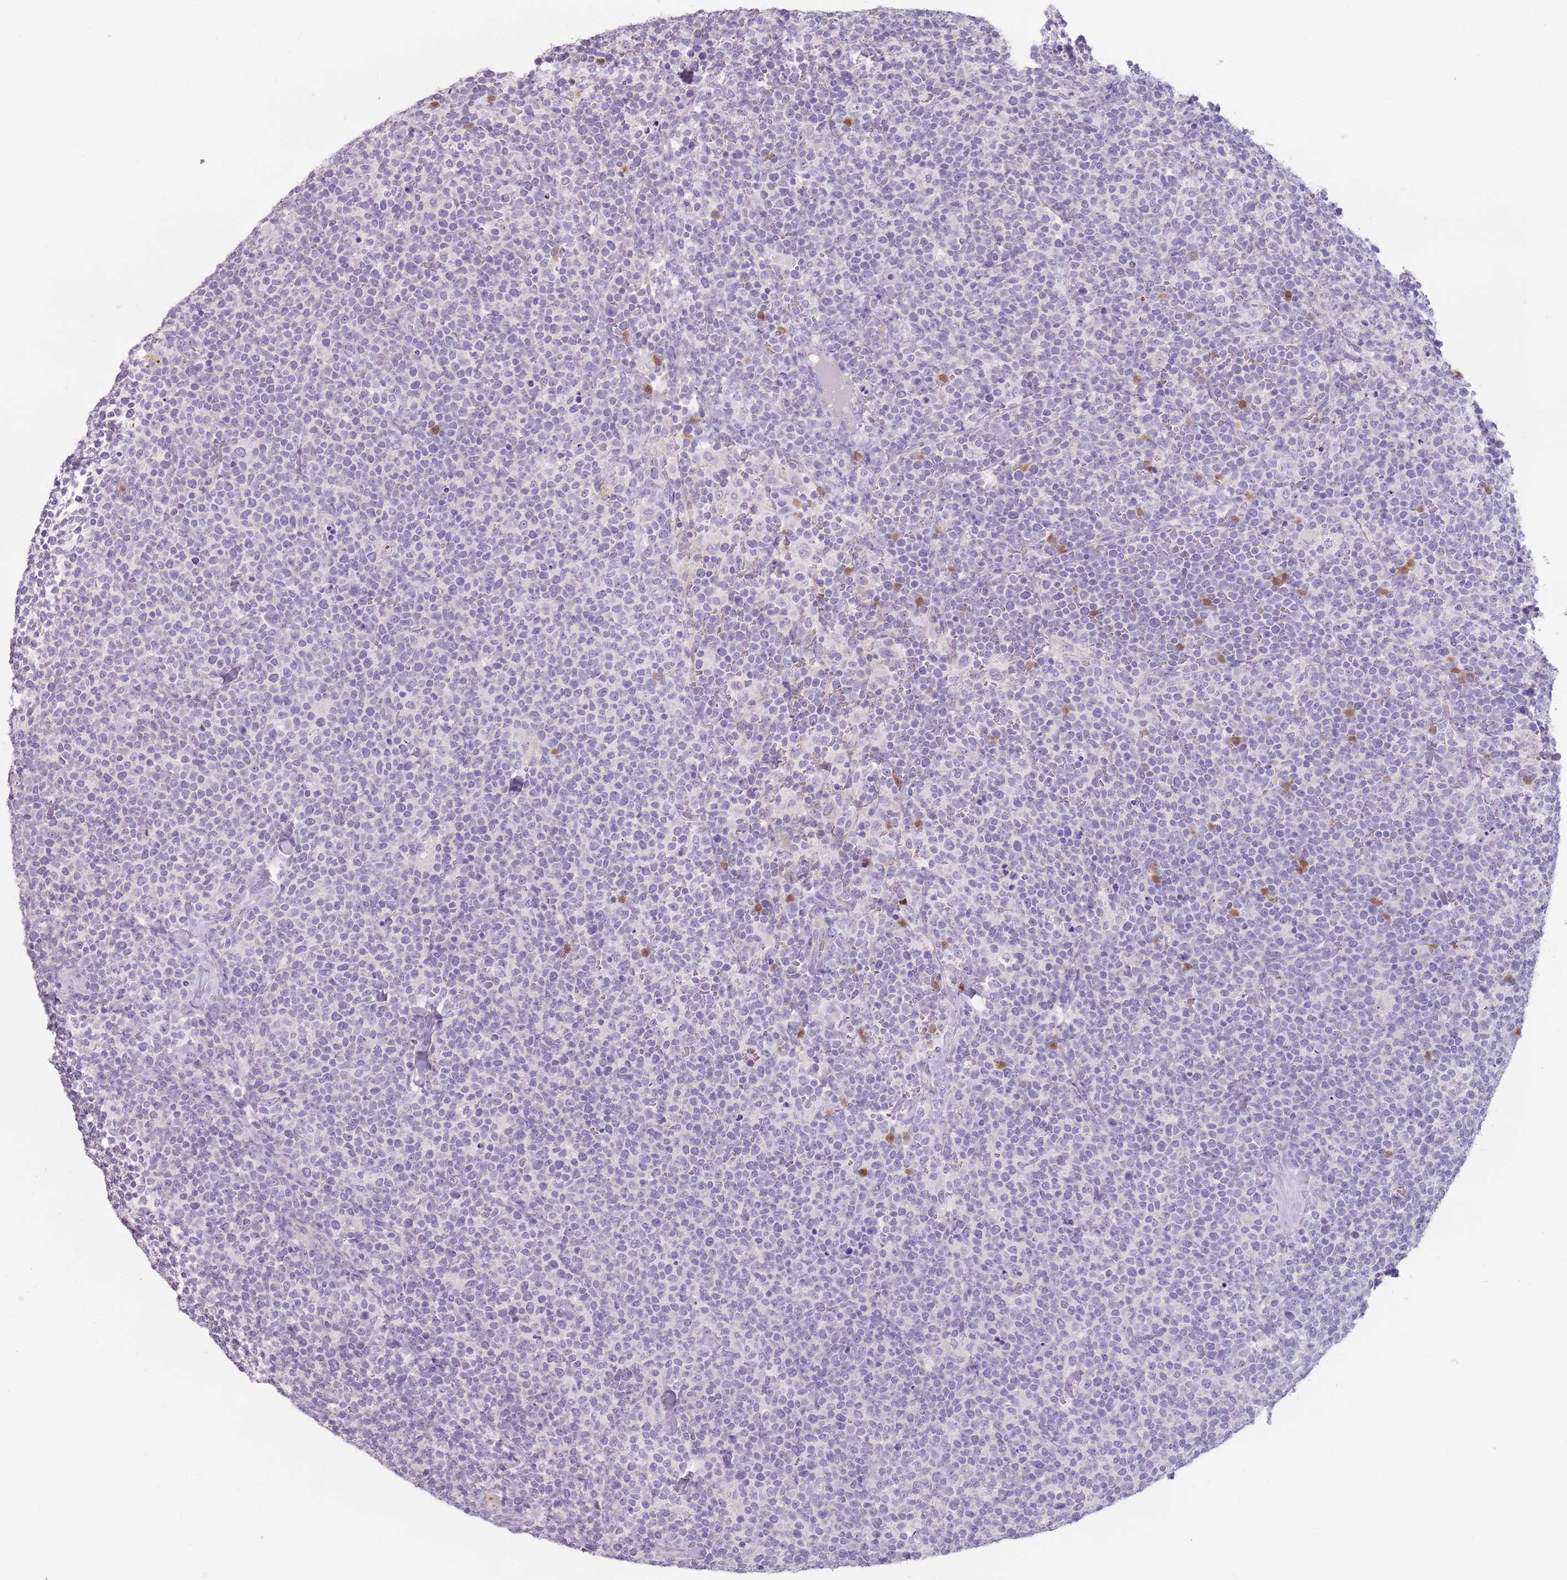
{"staining": {"intensity": "negative", "quantity": "none", "location": "none"}, "tissue": "lymphoma", "cell_type": "Tumor cells", "image_type": "cancer", "snomed": [{"axis": "morphology", "description": "Malignant lymphoma, non-Hodgkin's type, High grade"}, {"axis": "topography", "description": "Lymph node"}], "caption": "This is an immunohistochemistry photomicrograph of human lymphoma. There is no expression in tumor cells.", "gene": "ZNF584", "patient": {"sex": "male", "age": 61}}